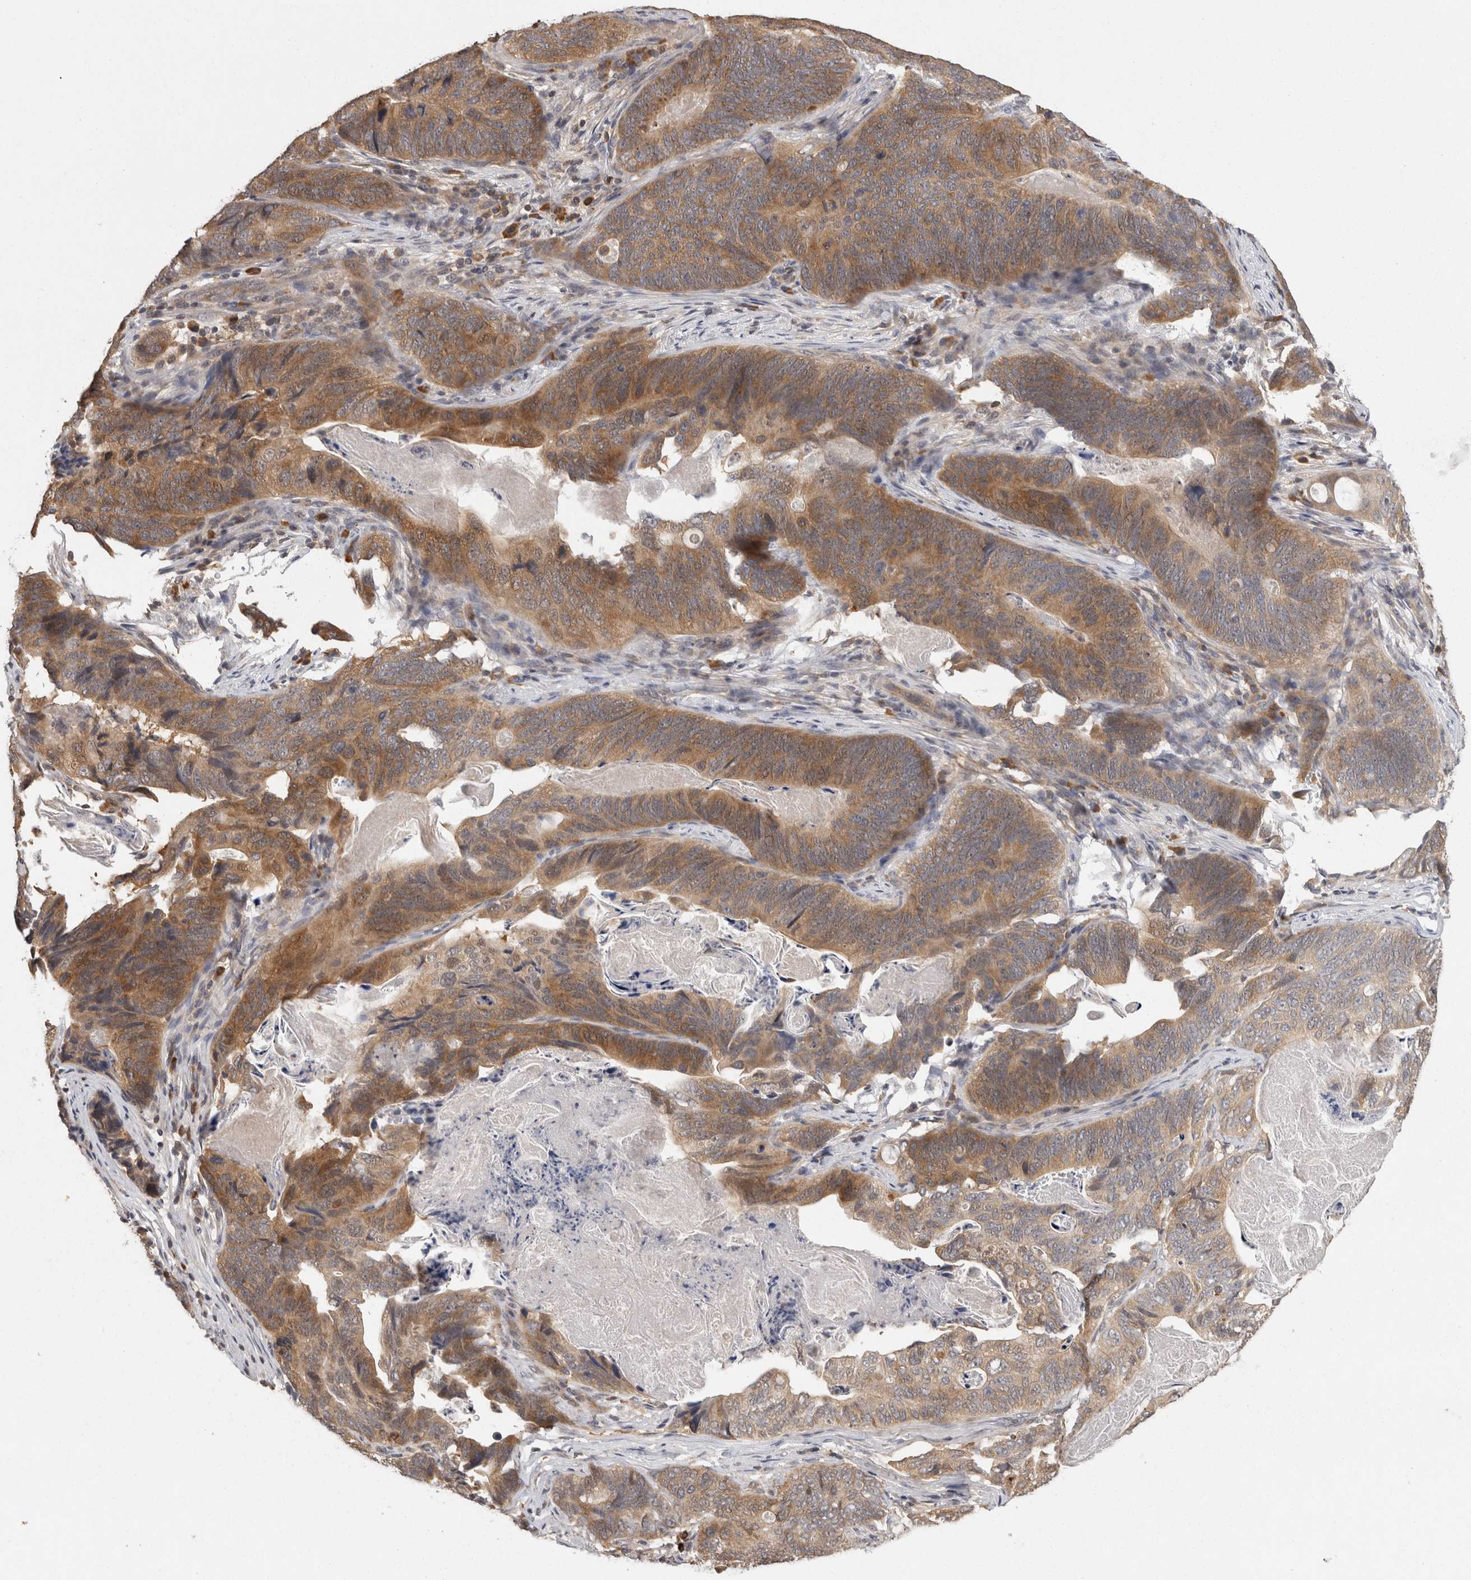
{"staining": {"intensity": "moderate", "quantity": ">75%", "location": "cytoplasmic/membranous"}, "tissue": "stomach cancer", "cell_type": "Tumor cells", "image_type": "cancer", "snomed": [{"axis": "morphology", "description": "Normal tissue, NOS"}, {"axis": "morphology", "description": "Adenocarcinoma, NOS"}, {"axis": "topography", "description": "Stomach"}], "caption": "High-power microscopy captured an immunohistochemistry (IHC) photomicrograph of adenocarcinoma (stomach), revealing moderate cytoplasmic/membranous positivity in approximately >75% of tumor cells.", "gene": "ACAT2", "patient": {"sex": "female", "age": 89}}